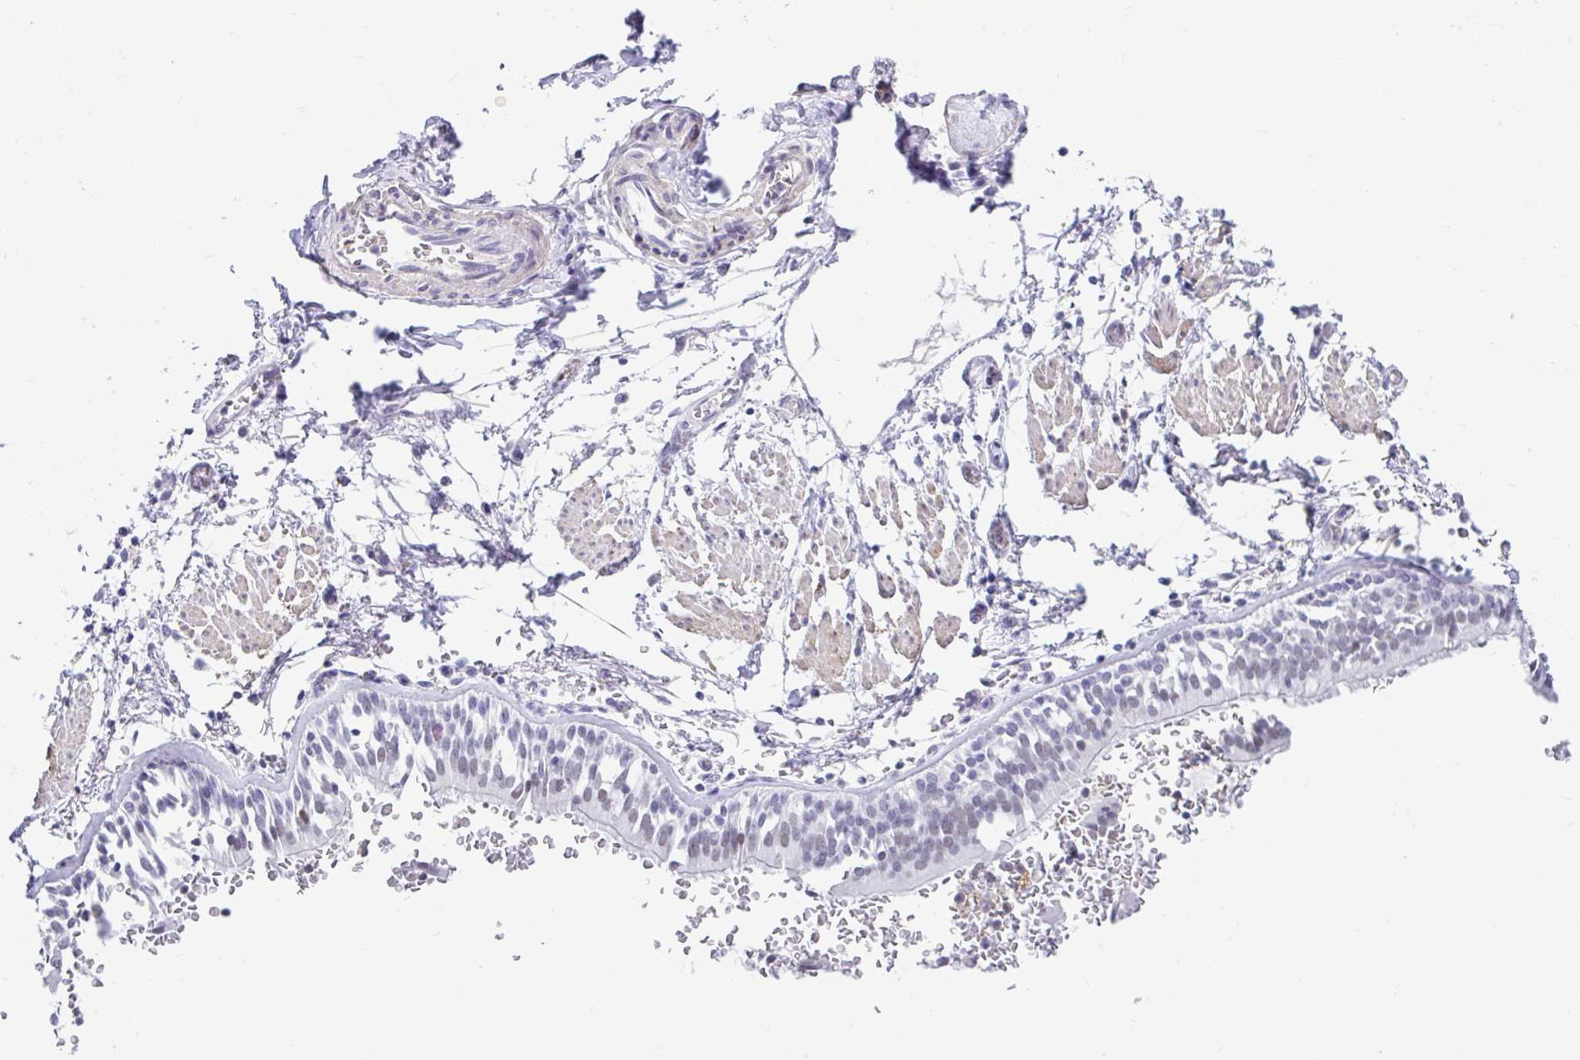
{"staining": {"intensity": "negative", "quantity": "none", "location": "none"}, "tissue": "adipose tissue", "cell_type": "Adipocytes", "image_type": "normal", "snomed": [{"axis": "morphology", "description": "Normal tissue, NOS"}, {"axis": "morphology", "description": "Degeneration, NOS"}, {"axis": "topography", "description": "Cartilage tissue"}, {"axis": "topography", "description": "Lung"}], "caption": "A high-resolution histopathology image shows IHC staining of benign adipose tissue, which shows no significant staining in adipocytes.", "gene": "DCAF17", "patient": {"sex": "female", "age": 61}}